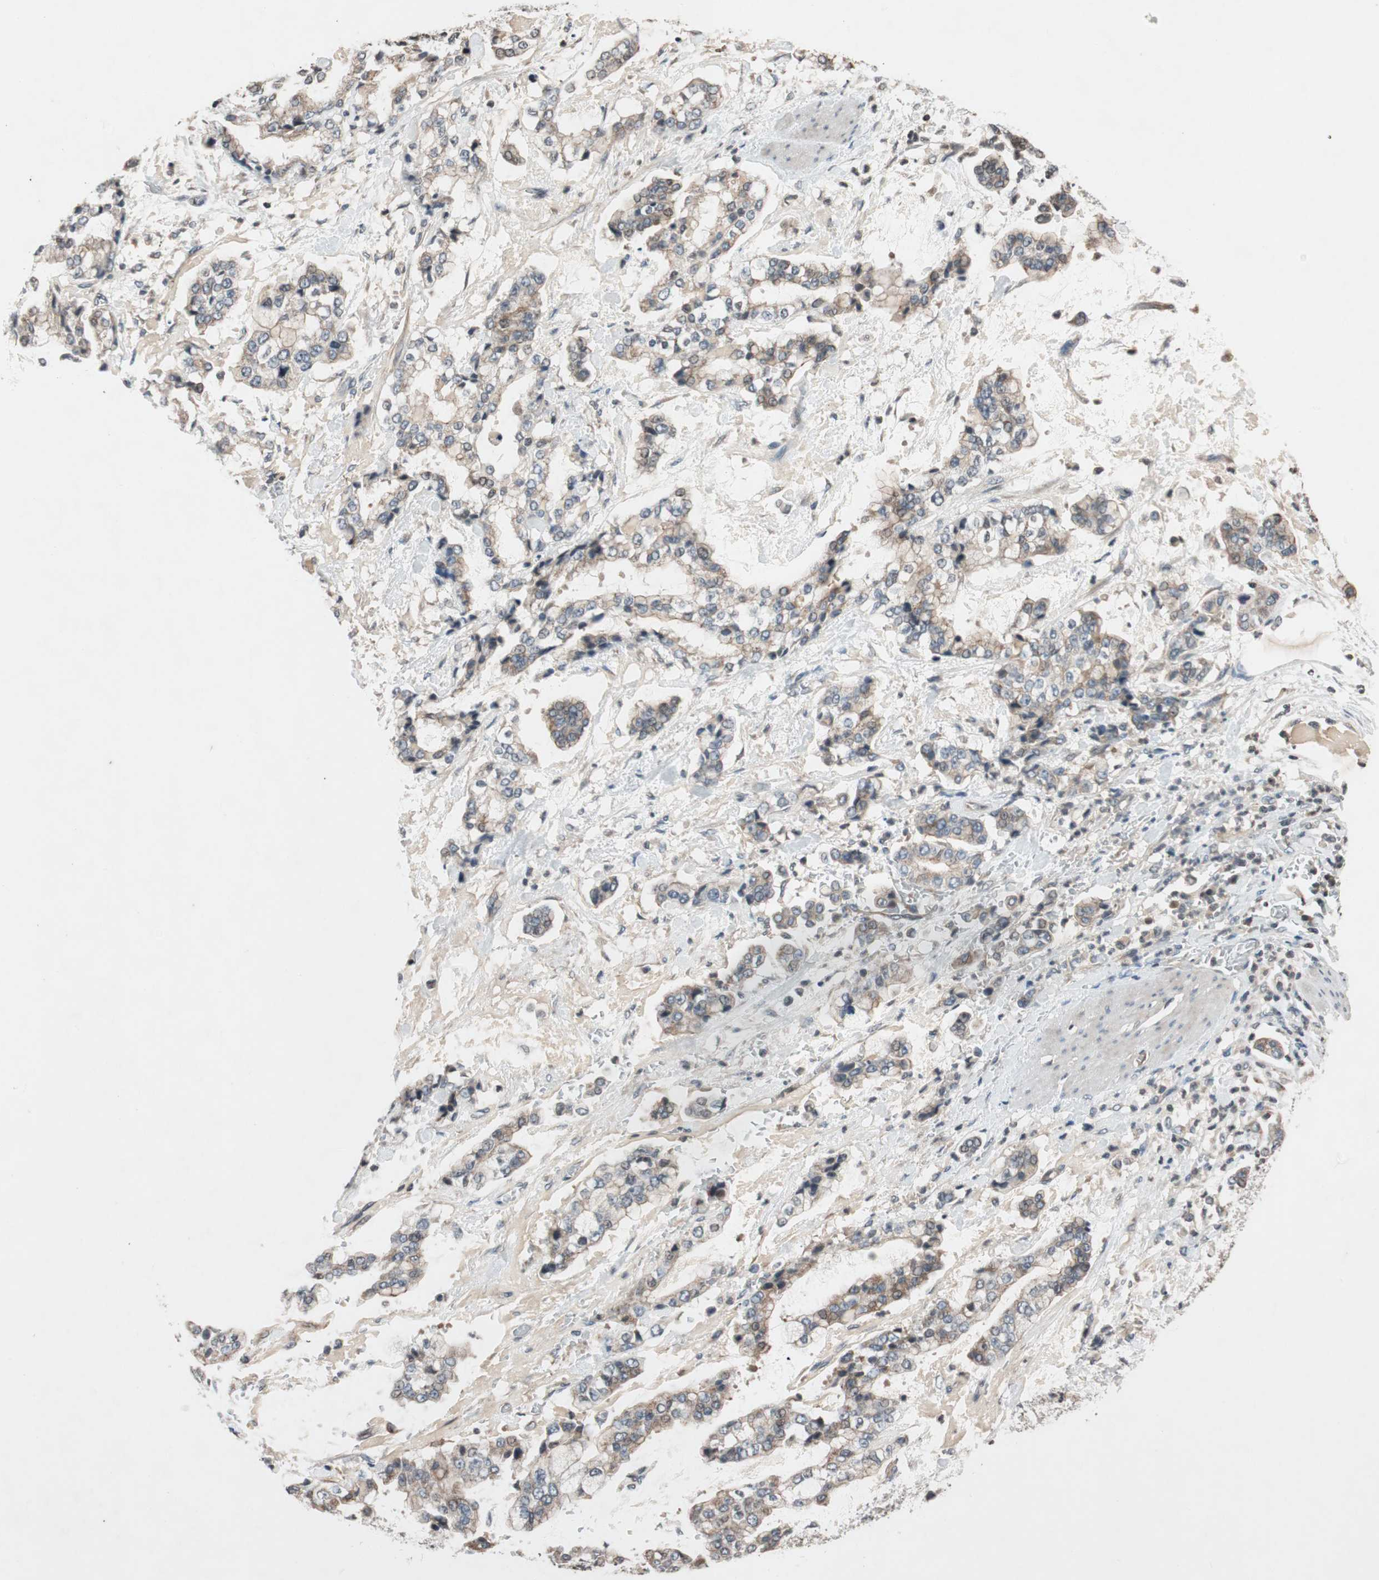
{"staining": {"intensity": "weak", "quantity": "25%-75%", "location": "cytoplasmic/membranous"}, "tissue": "stomach cancer", "cell_type": "Tumor cells", "image_type": "cancer", "snomed": [{"axis": "morphology", "description": "Normal tissue, NOS"}, {"axis": "morphology", "description": "Adenocarcinoma, NOS"}, {"axis": "topography", "description": "Stomach, upper"}, {"axis": "topography", "description": "Stomach"}], "caption": "Immunohistochemical staining of human adenocarcinoma (stomach) reveals low levels of weak cytoplasmic/membranous expression in about 25%-75% of tumor cells.", "gene": "GCLM", "patient": {"sex": "male", "age": 76}}